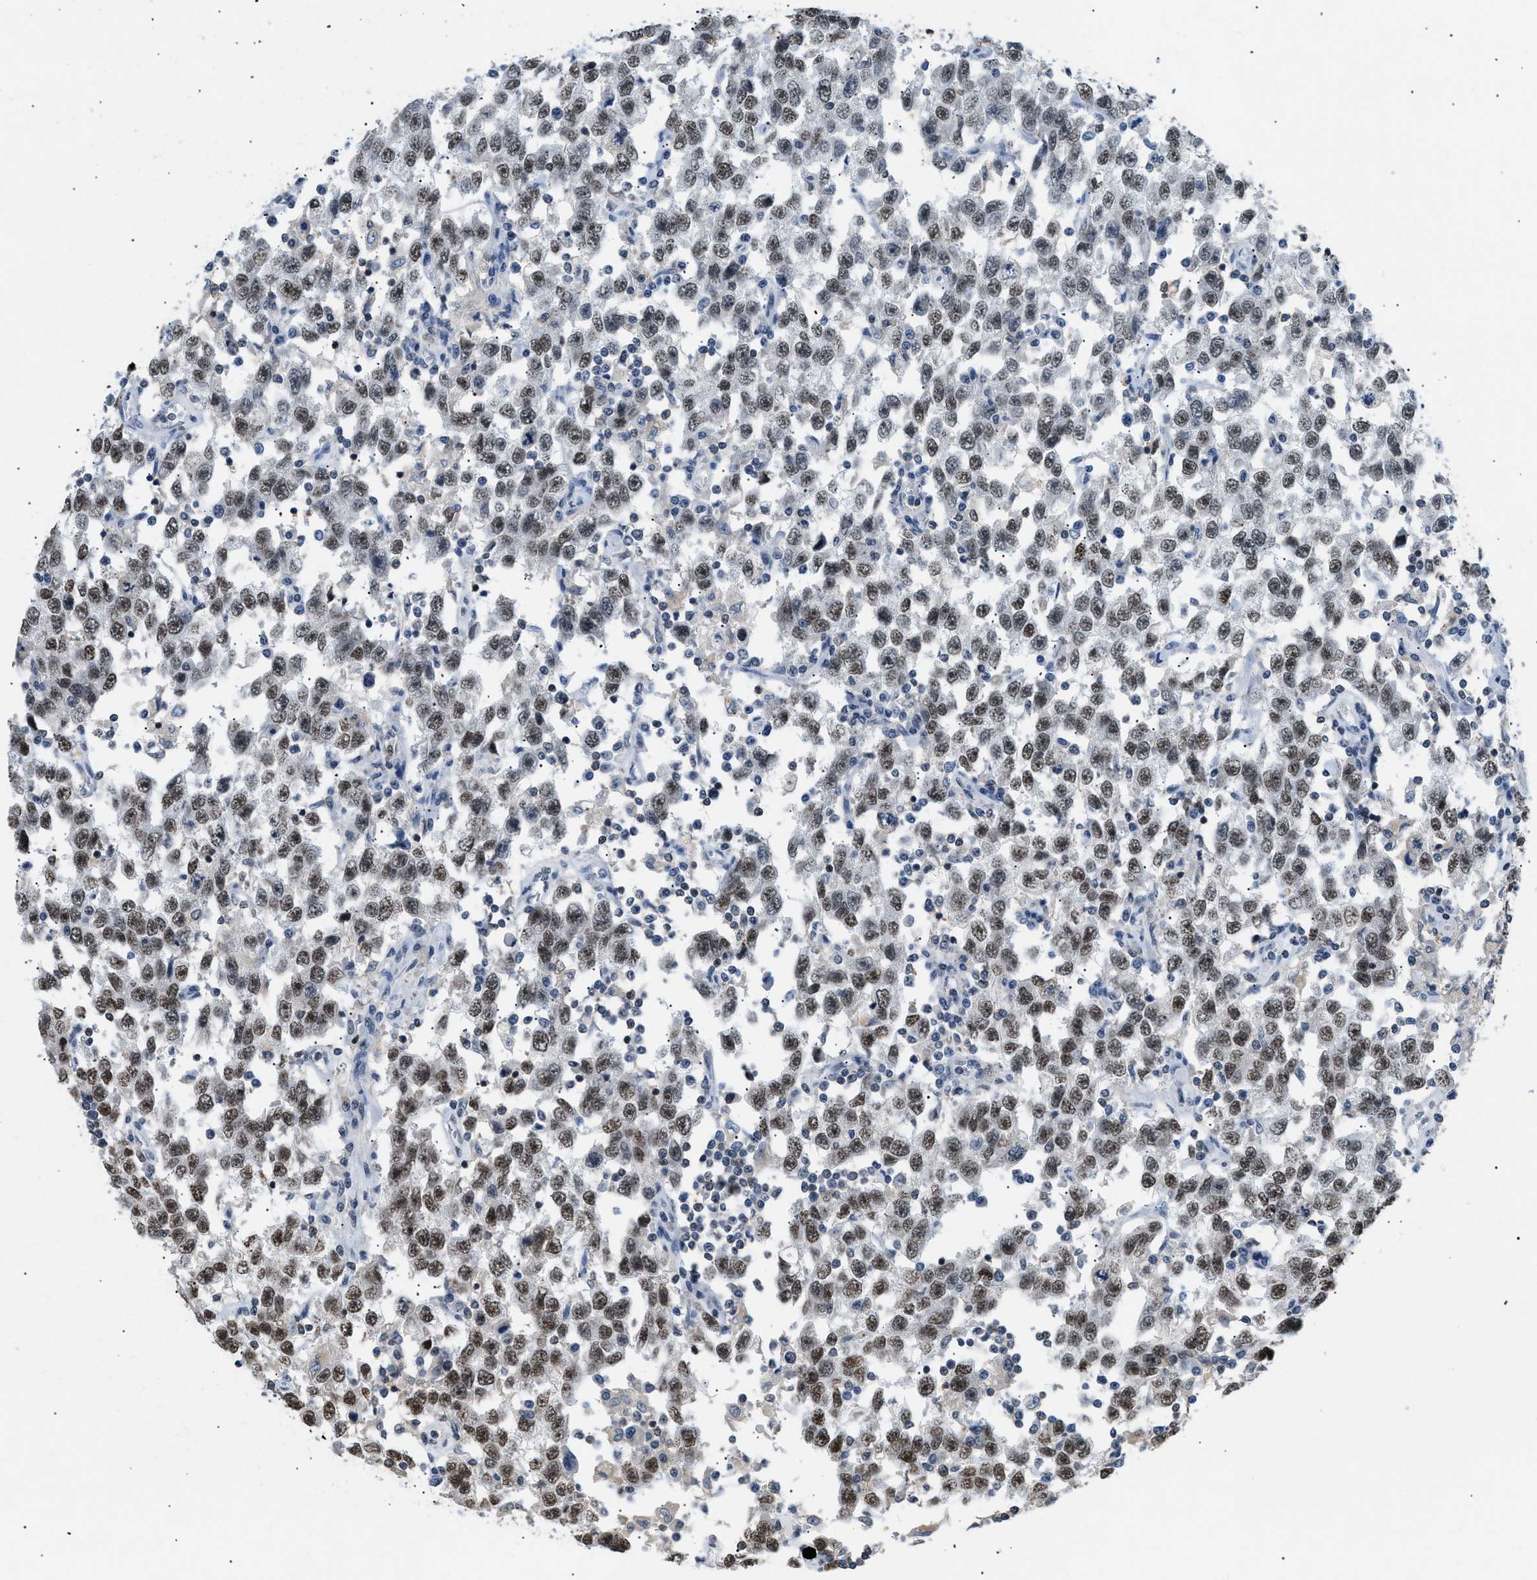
{"staining": {"intensity": "moderate", "quantity": ">75%", "location": "nuclear"}, "tissue": "testis cancer", "cell_type": "Tumor cells", "image_type": "cancer", "snomed": [{"axis": "morphology", "description": "Seminoma, NOS"}, {"axis": "topography", "description": "Testis"}], "caption": "Tumor cells demonstrate medium levels of moderate nuclear staining in about >75% of cells in human testis cancer (seminoma).", "gene": "KCNC3", "patient": {"sex": "male", "age": 41}}